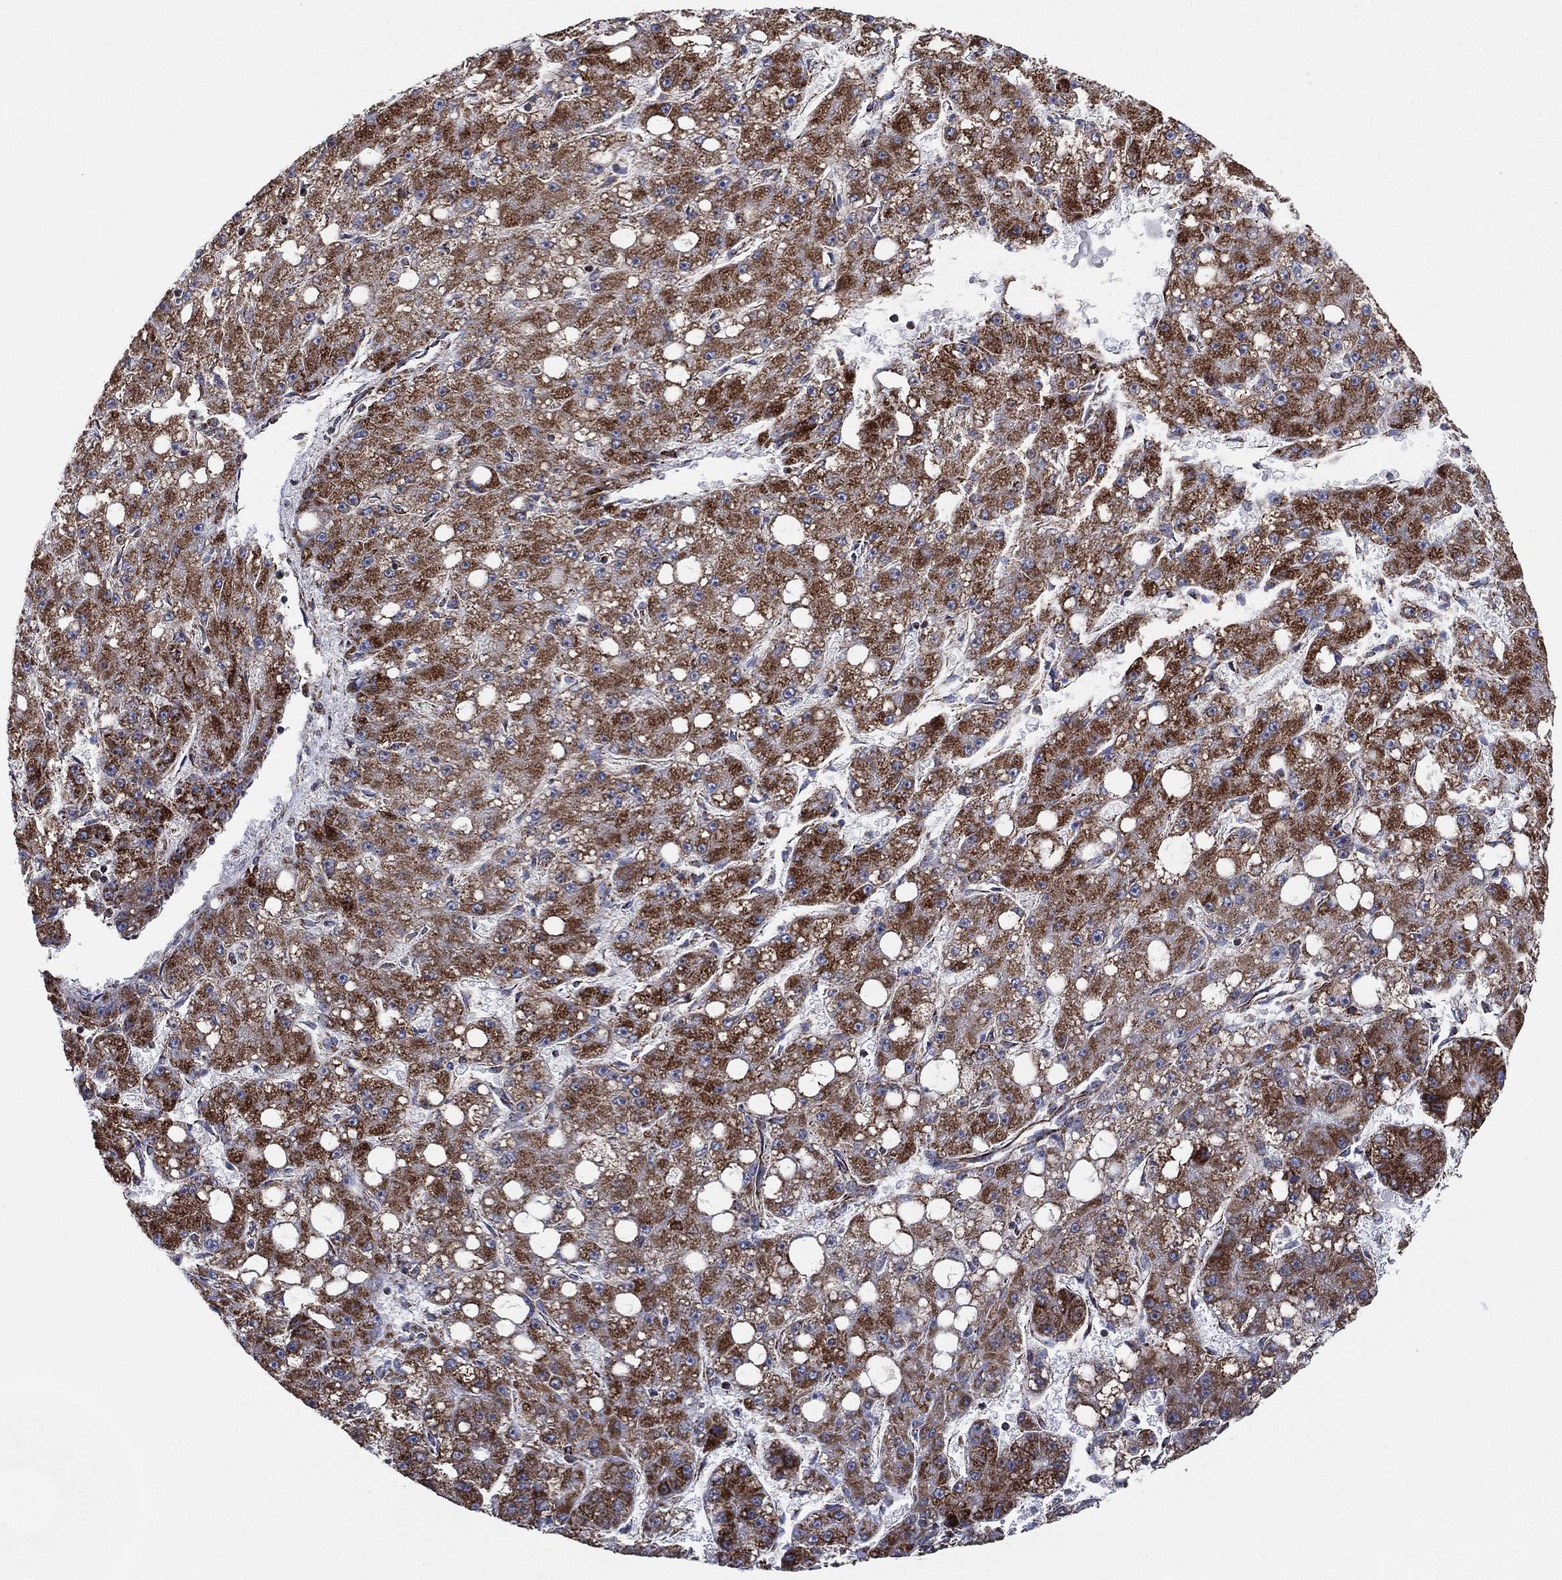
{"staining": {"intensity": "strong", "quantity": ">75%", "location": "cytoplasmic/membranous"}, "tissue": "liver cancer", "cell_type": "Tumor cells", "image_type": "cancer", "snomed": [{"axis": "morphology", "description": "Carcinoma, Hepatocellular, NOS"}, {"axis": "topography", "description": "Liver"}], "caption": "Human hepatocellular carcinoma (liver) stained for a protein (brown) shows strong cytoplasmic/membranous positive positivity in about >75% of tumor cells.", "gene": "PSMG4", "patient": {"sex": "male", "age": 67}}